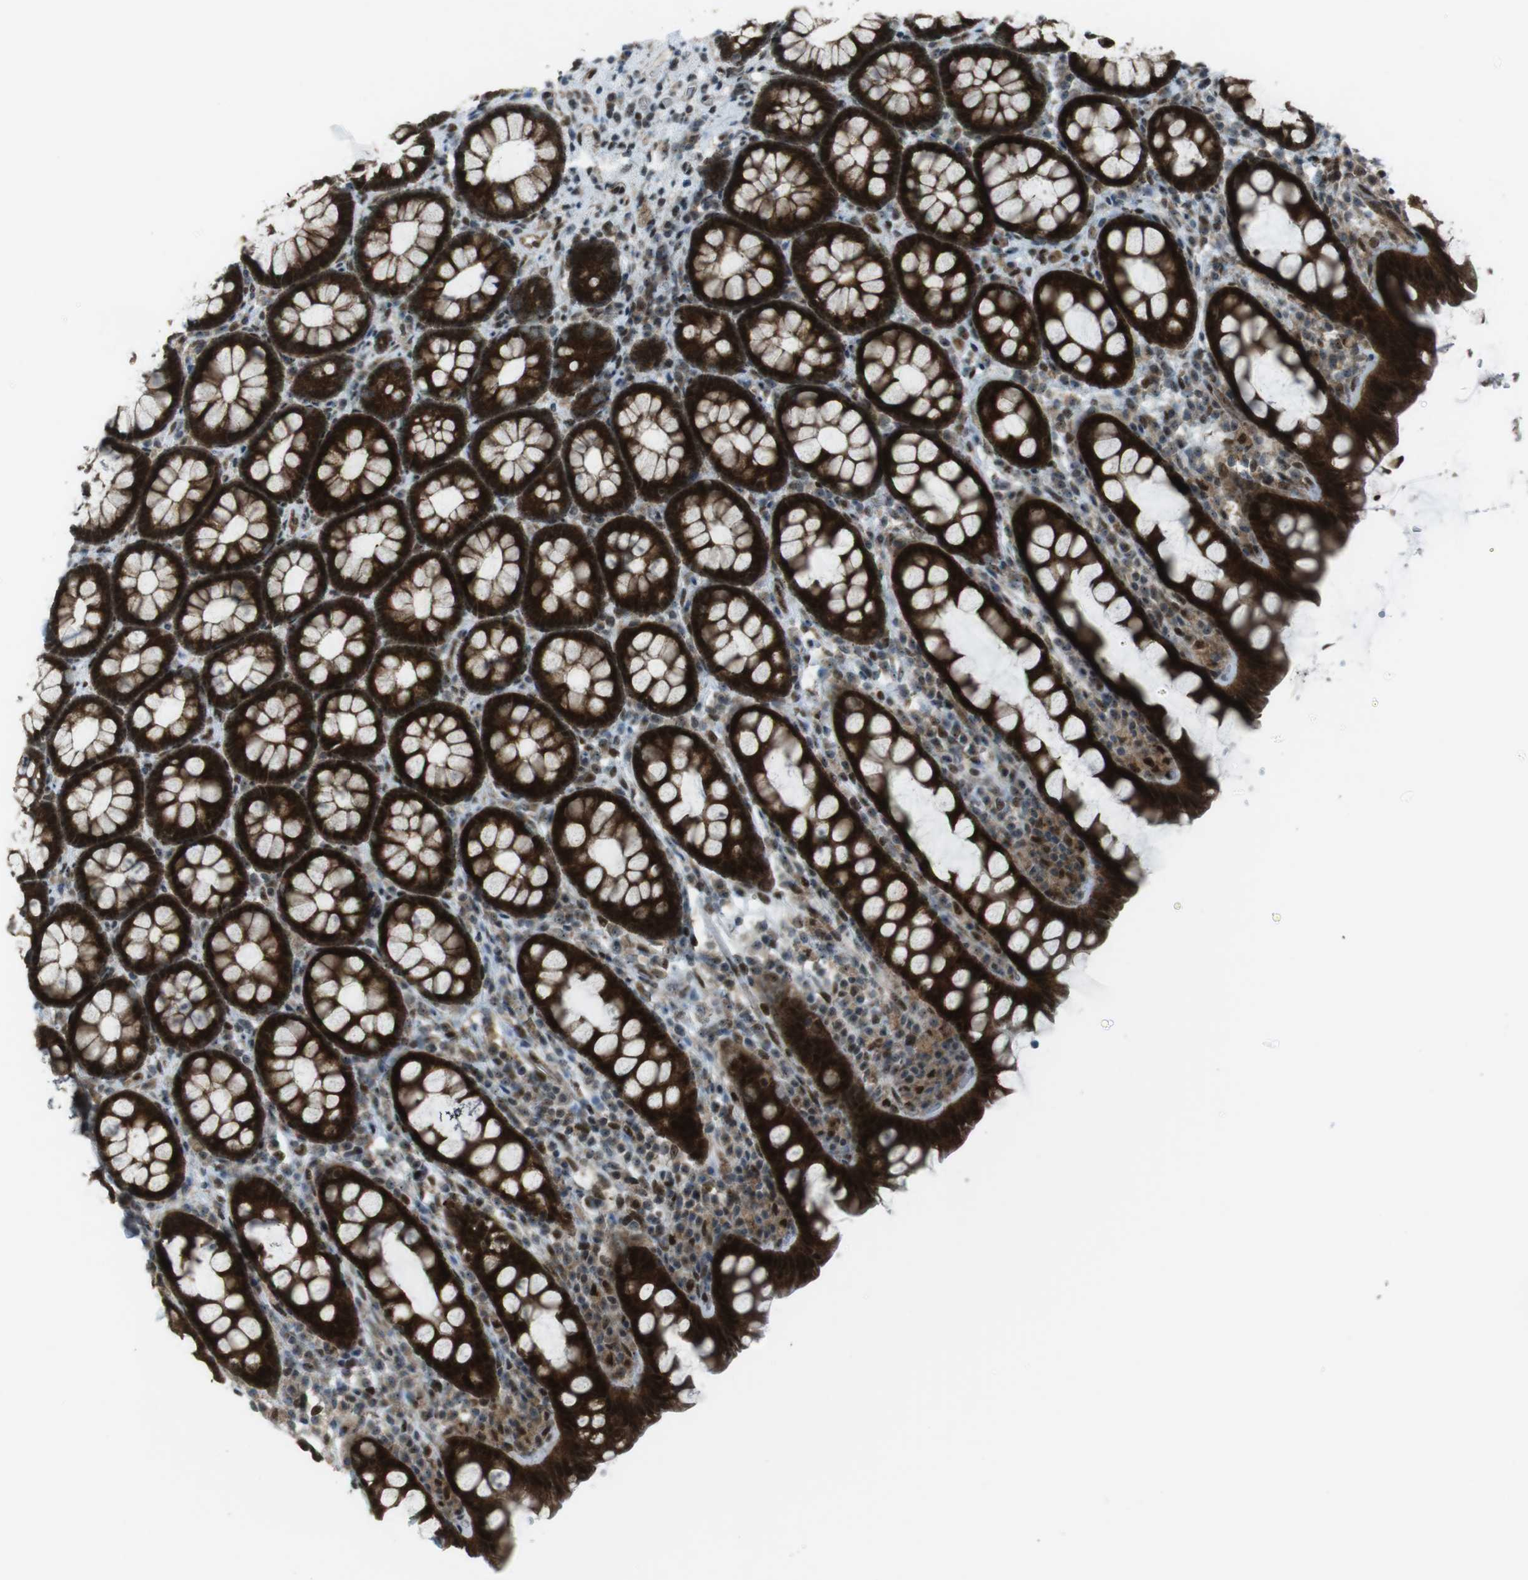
{"staining": {"intensity": "strong", "quantity": ">75%", "location": "cytoplasmic/membranous,nuclear"}, "tissue": "rectum", "cell_type": "Glandular cells", "image_type": "normal", "snomed": [{"axis": "morphology", "description": "Normal tissue, NOS"}, {"axis": "topography", "description": "Rectum"}], "caption": "IHC of benign rectum reveals high levels of strong cytoplasmic/membranous,nuclear expression in approximately >75% of glandular cells.", "gene": "CSNK1D", "patient": {"sex": "male", "age": 92}}